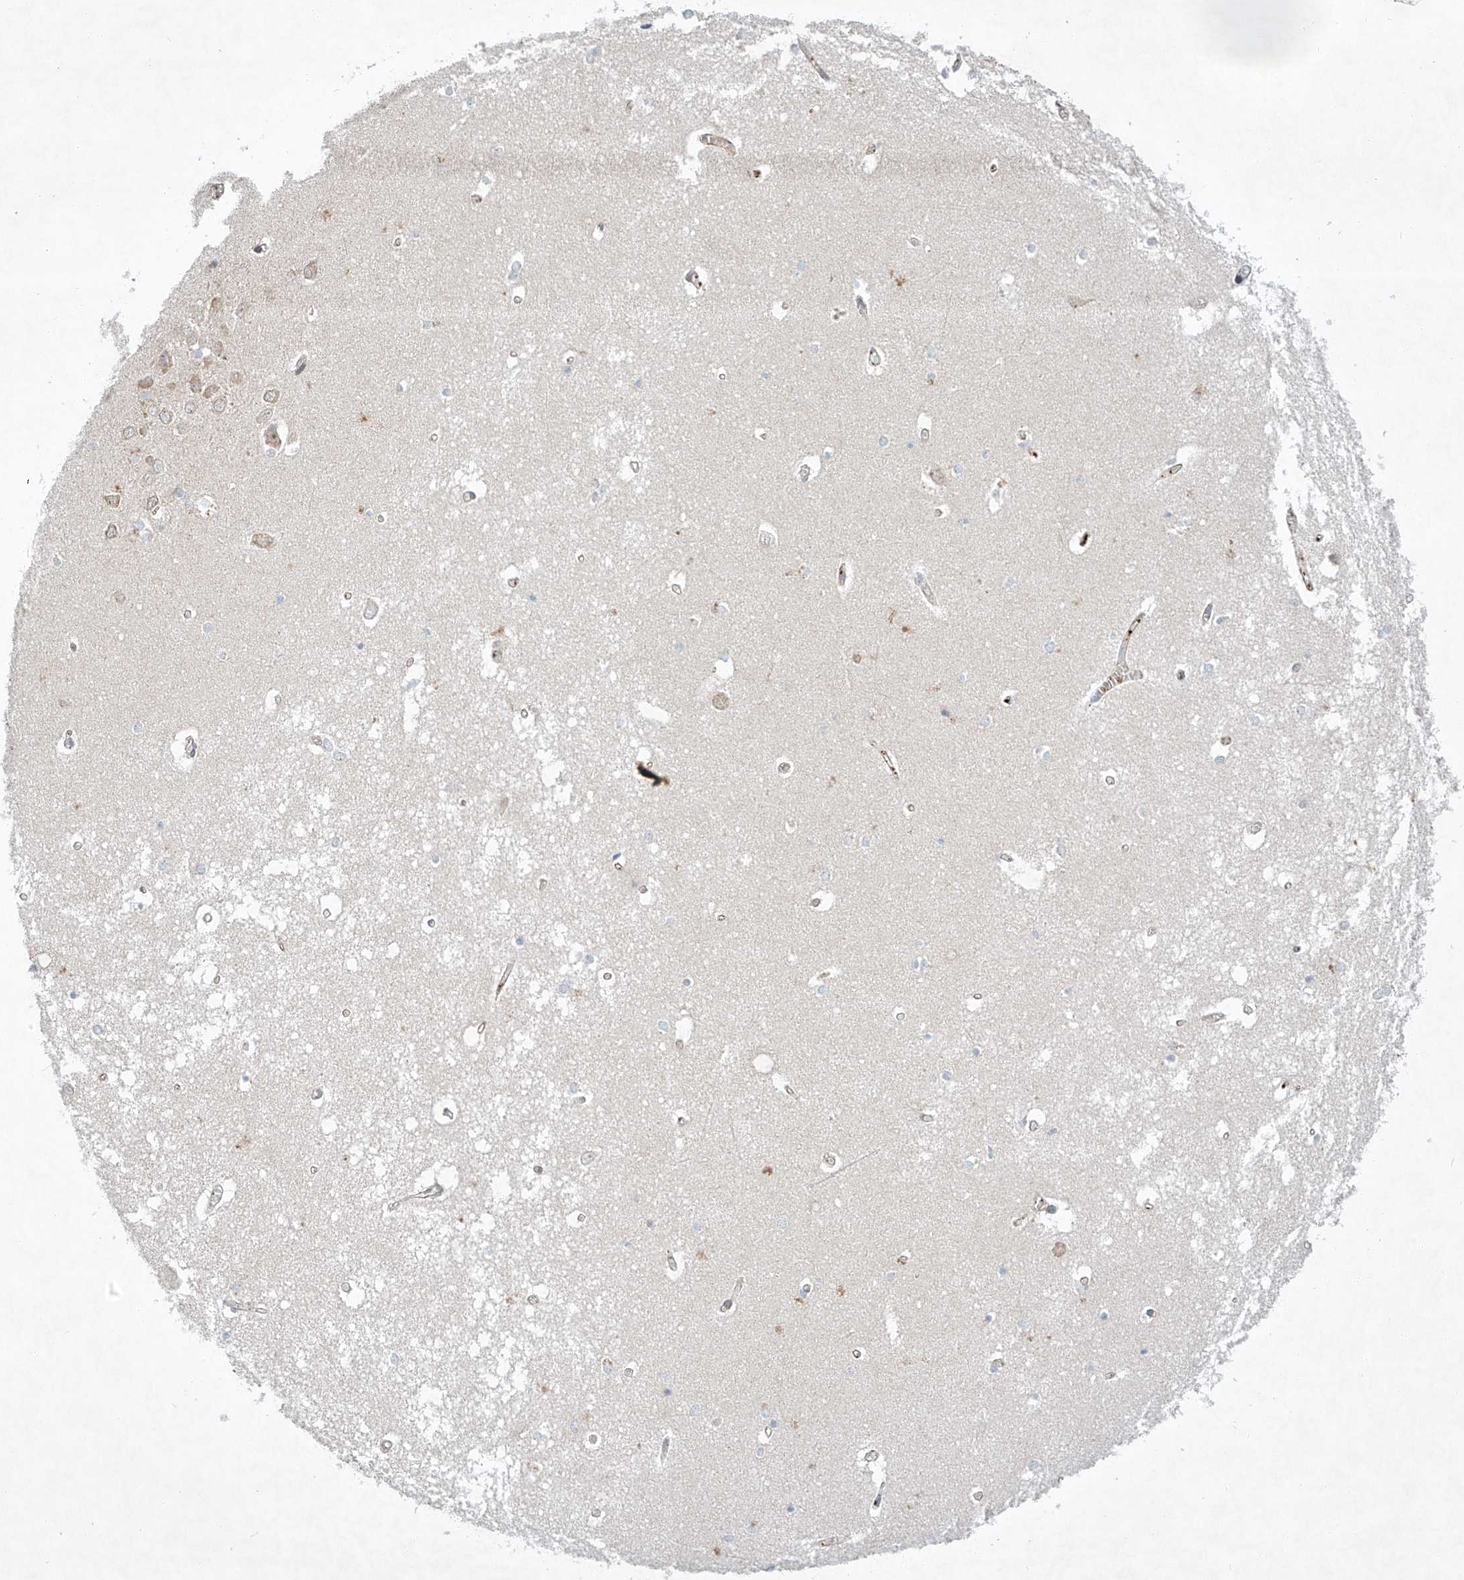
{"staining": {"intensity": "negative", "quantity": "none", "location": "none"}, "tissue": "hippocampus", "cell_type": "Glial cells", "image_type": "normal", "snomed": [{"axis": "morphology", "description": "Normal tissue, NOS"}, {"axis": "topography", "description": "Hippocampus"}], "caption": "IHC of benign hippocampus exhibits no expression in glial cells.", "gene": "ARHGAP33", "patient": {"sex": "male", "age": 70}}